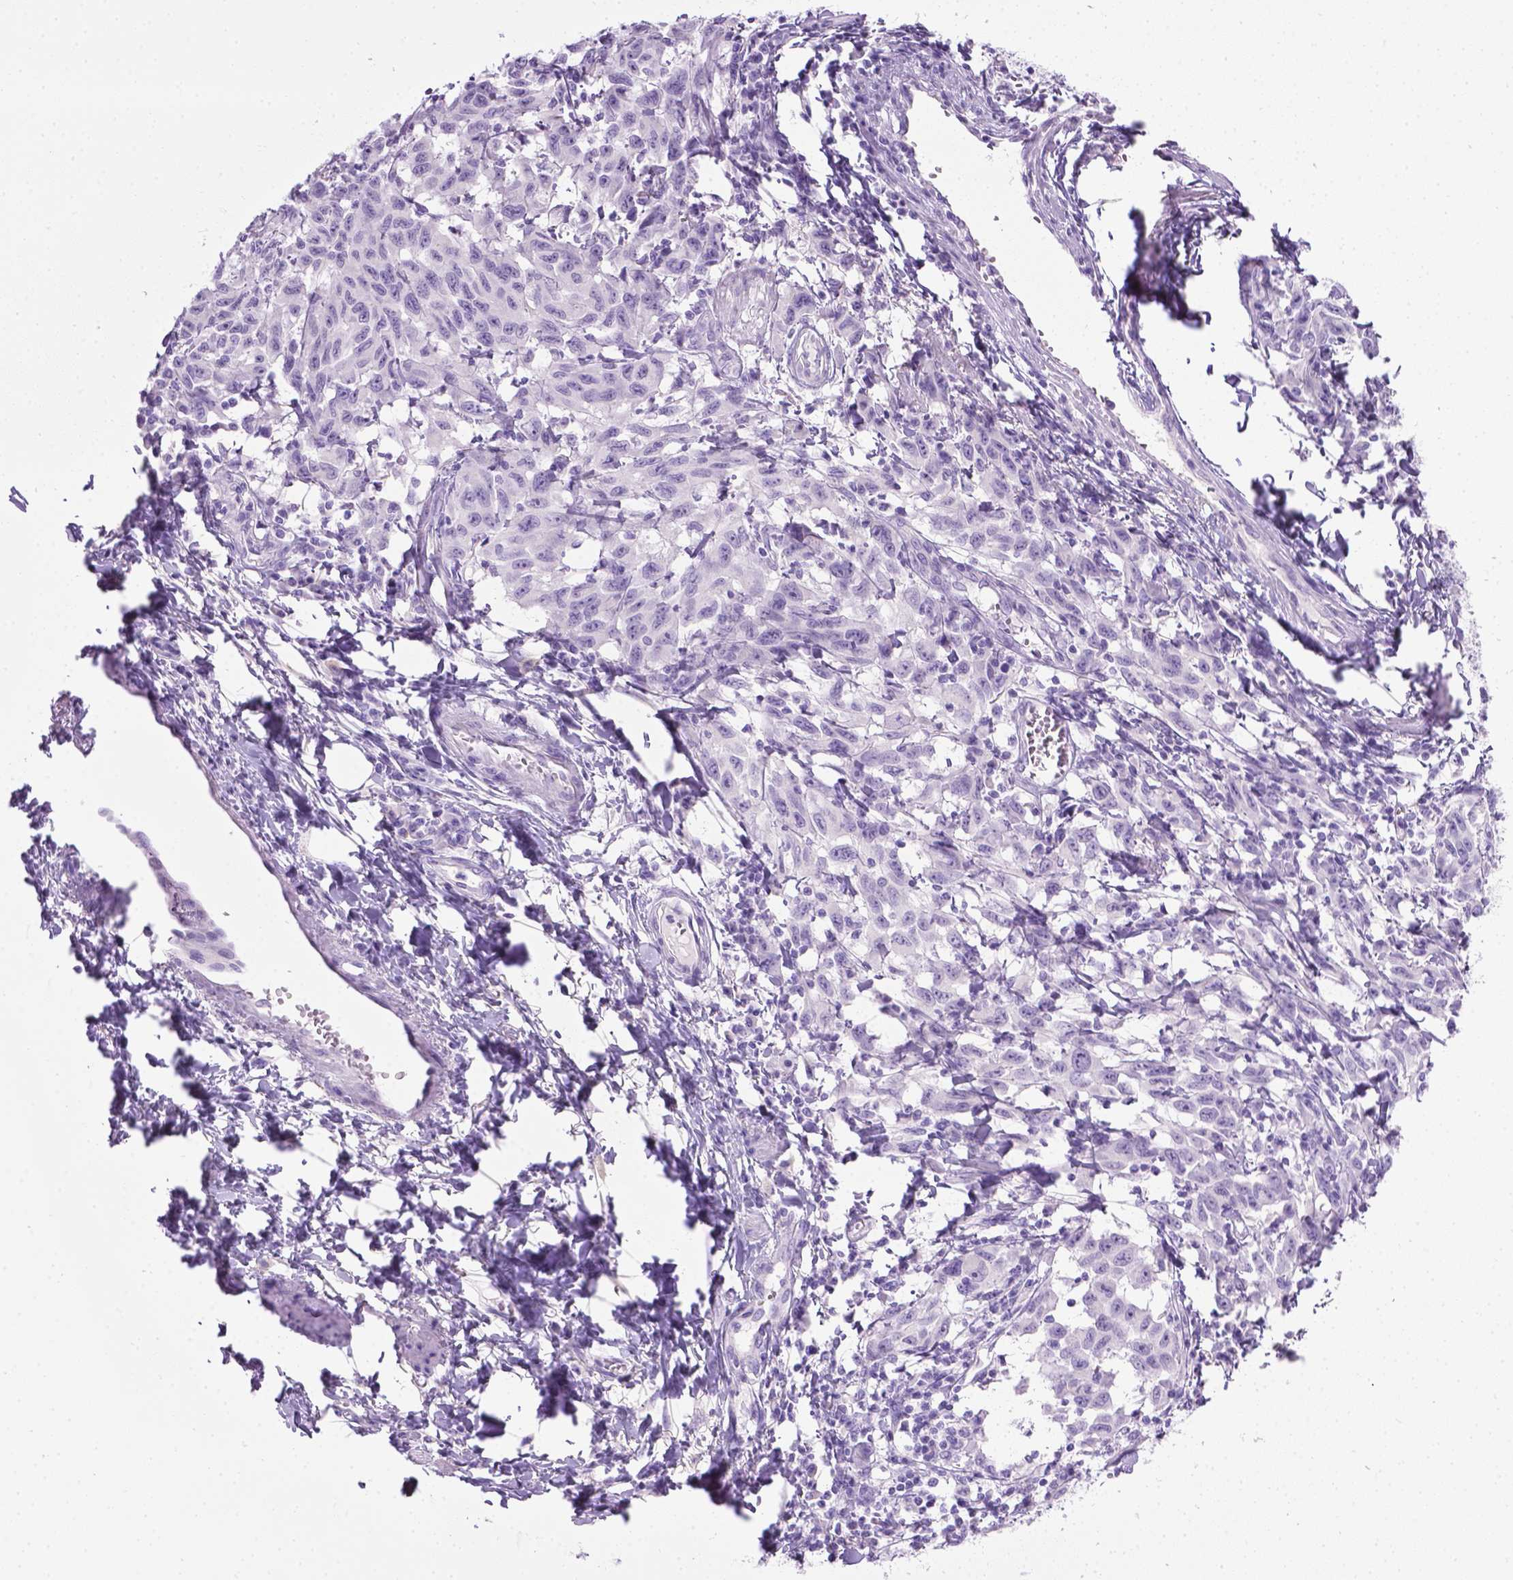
{"staining": {"intensity": "negative", "quantity": "none", "location": "none"}, "tissue": "melanoma", "cell_type": "Tumor cells", "image_type": "cancer", "snomed": [{"axis": "morphology", "description": "Malignant melanoma, NOS"}, {"axis": "topography", "description": "Vulva, labia, clitoris and Bartholin´s gland, NO"}], "caption": "The photomicrograph demonstrates no staining of tumor cells in malignant melanoma. The staining is performed using DAB (3,3'-diaminobenzidine) brown chromogen with nuclei counter-stained in using hematoxylin.", "gene": "LELP1", "patient": {"sex": "female", "age": 75}}